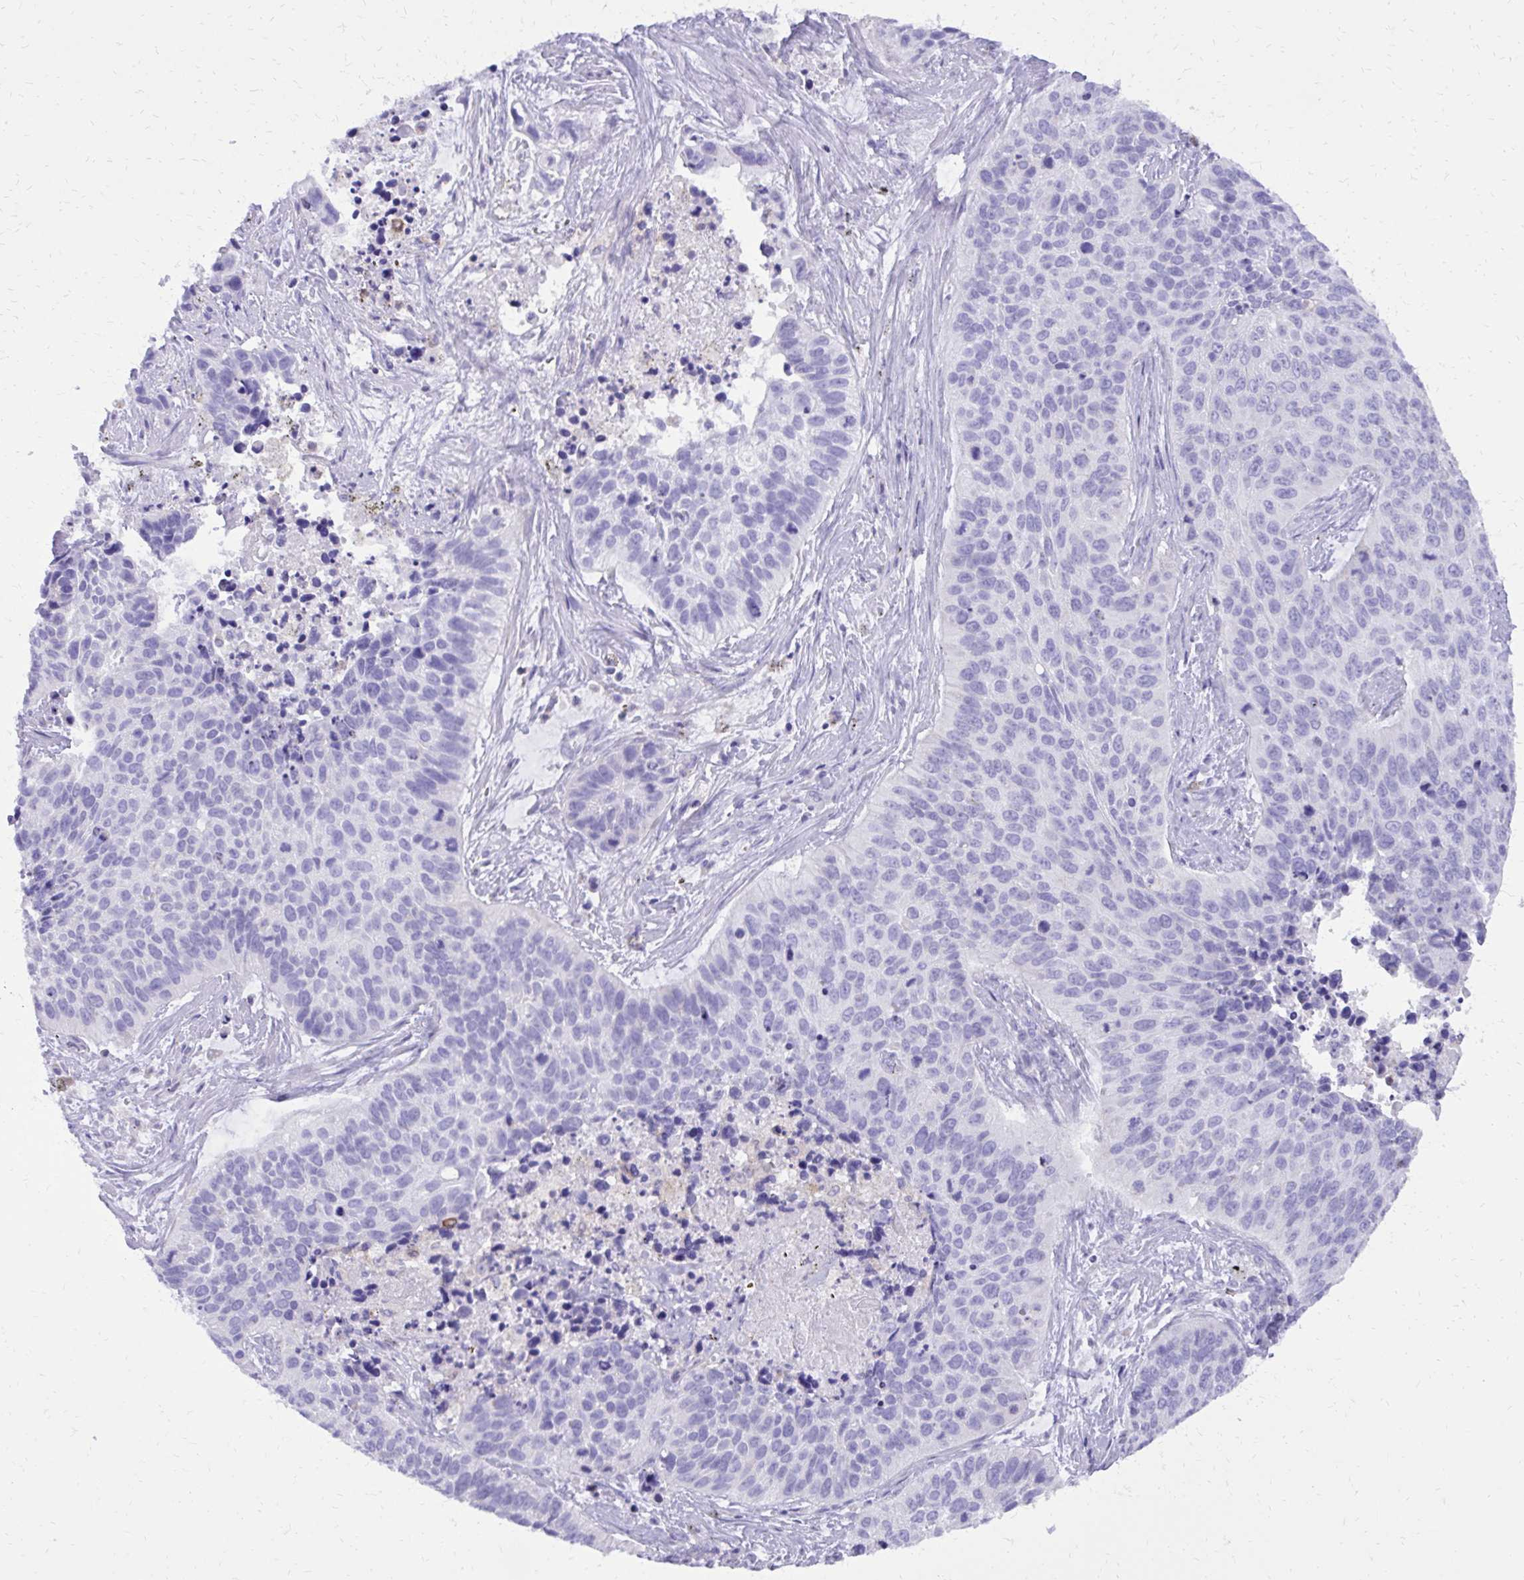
{"staining": {"intensity": "negative", "quantity": "none", "location": "none"}, "tissue": "lung cancer", "cell_type": "Tumor cells", "image_type": "cancer", "snomed": [{"axis": "morphology", "description": "Squamous cell carcinoma, NOS"}, {"axis": "topography", "description": "Lung"}], "caption": "There is no significant staining in tumor cells of lung cancer (squamous cell carcinoma).", "gene": "CAT", "patient": {"sex": "male", "age": 62}}